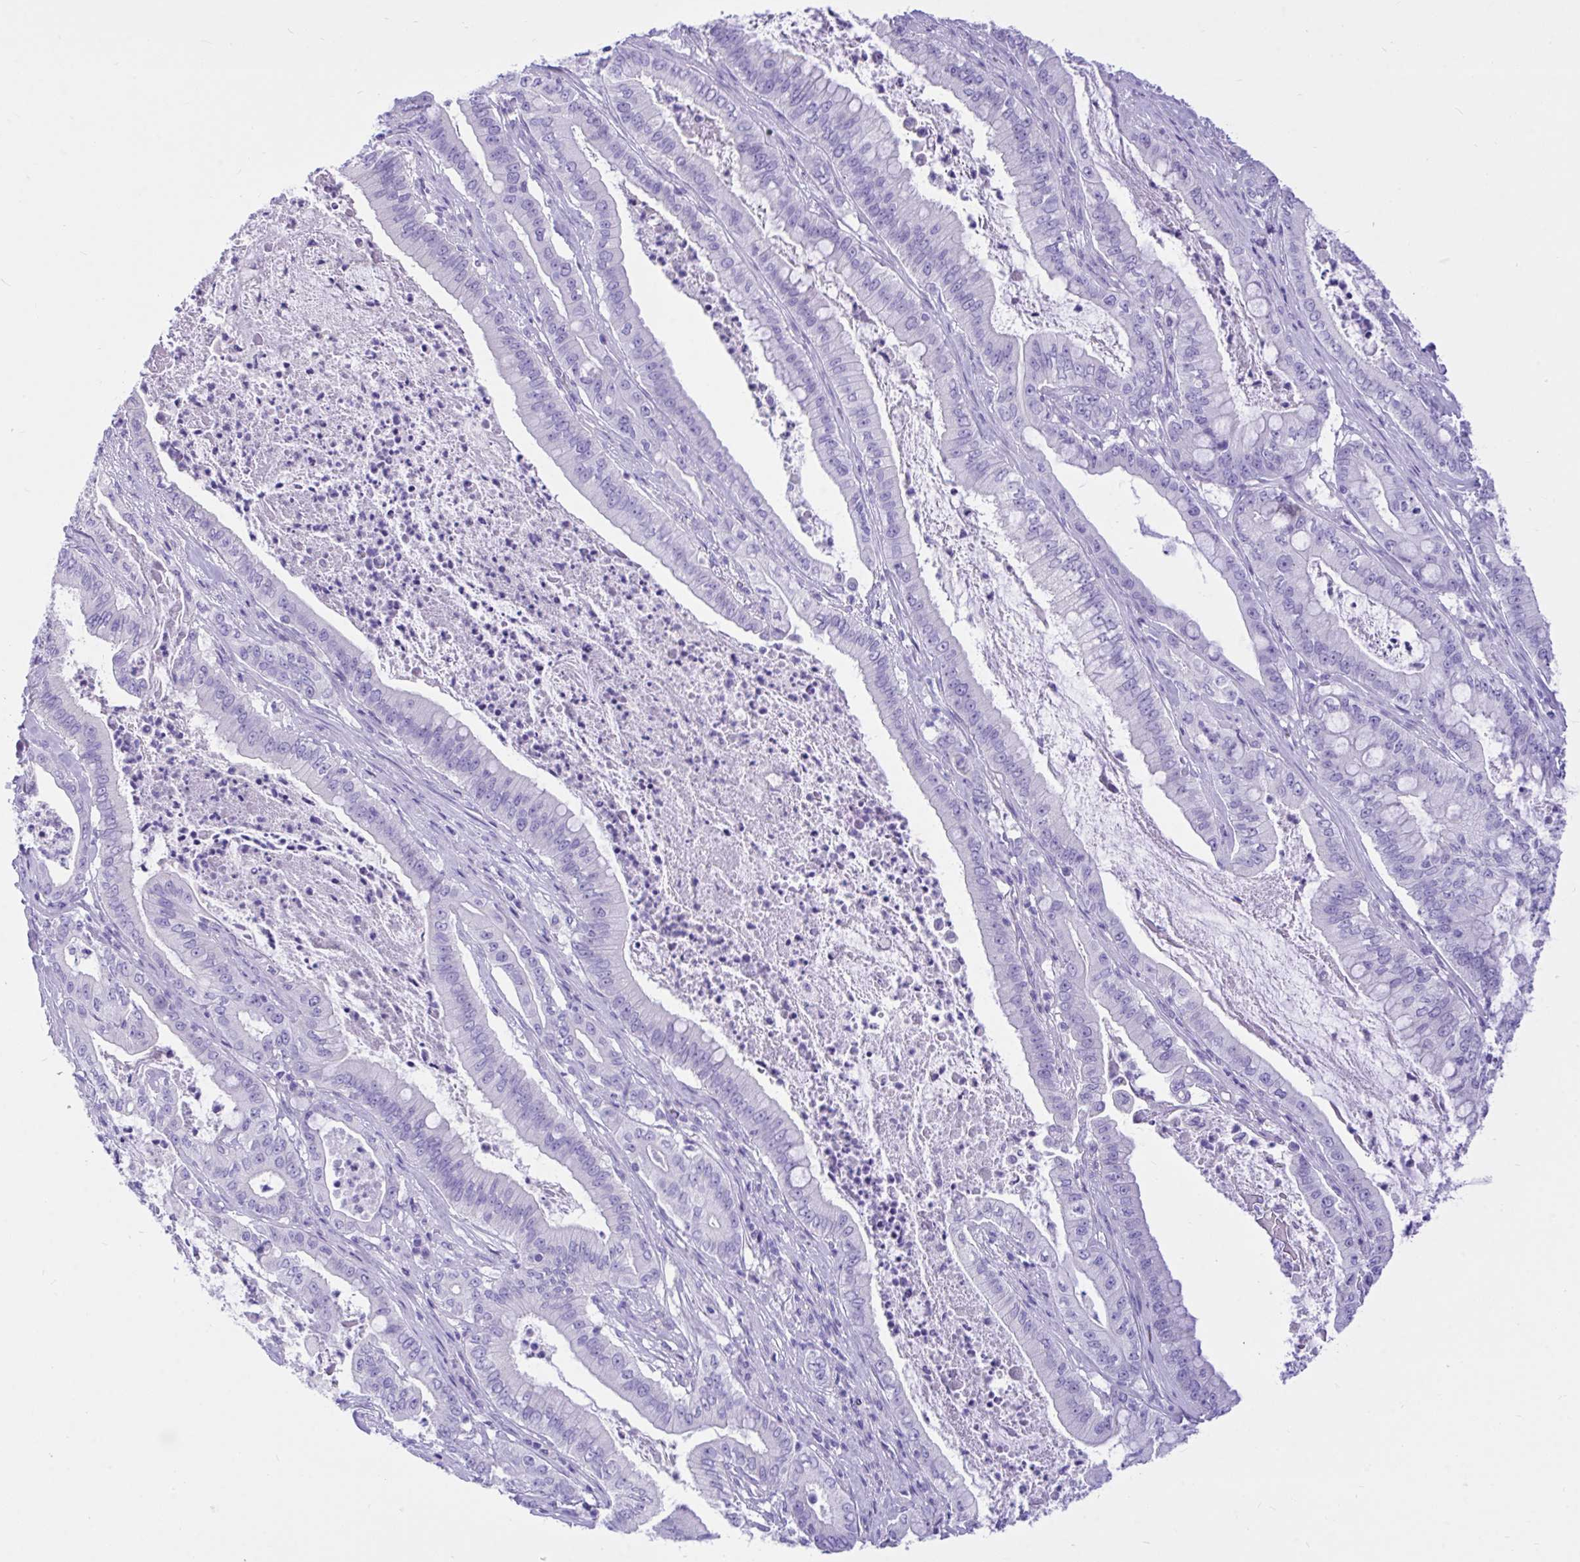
{"staining": {"intensity": "negative", "quantity": "none", "location": "none"}, "tissue": "pancreatic cancer", "cell_type": "Tumor cells", "image_type": "cancer", "snomed": [{"axis": "morphology", "description": "Adenocarcinoma, NOS"}, {"axis": "topography", "description": "Pancreas"}], "caption": "Histopathology image shows no protein positivity in tumor cells of adenocarcinoma (pancreatic) tissue.", "gene": "MON1A", "patient": {"sex": "male", "age": 71}}